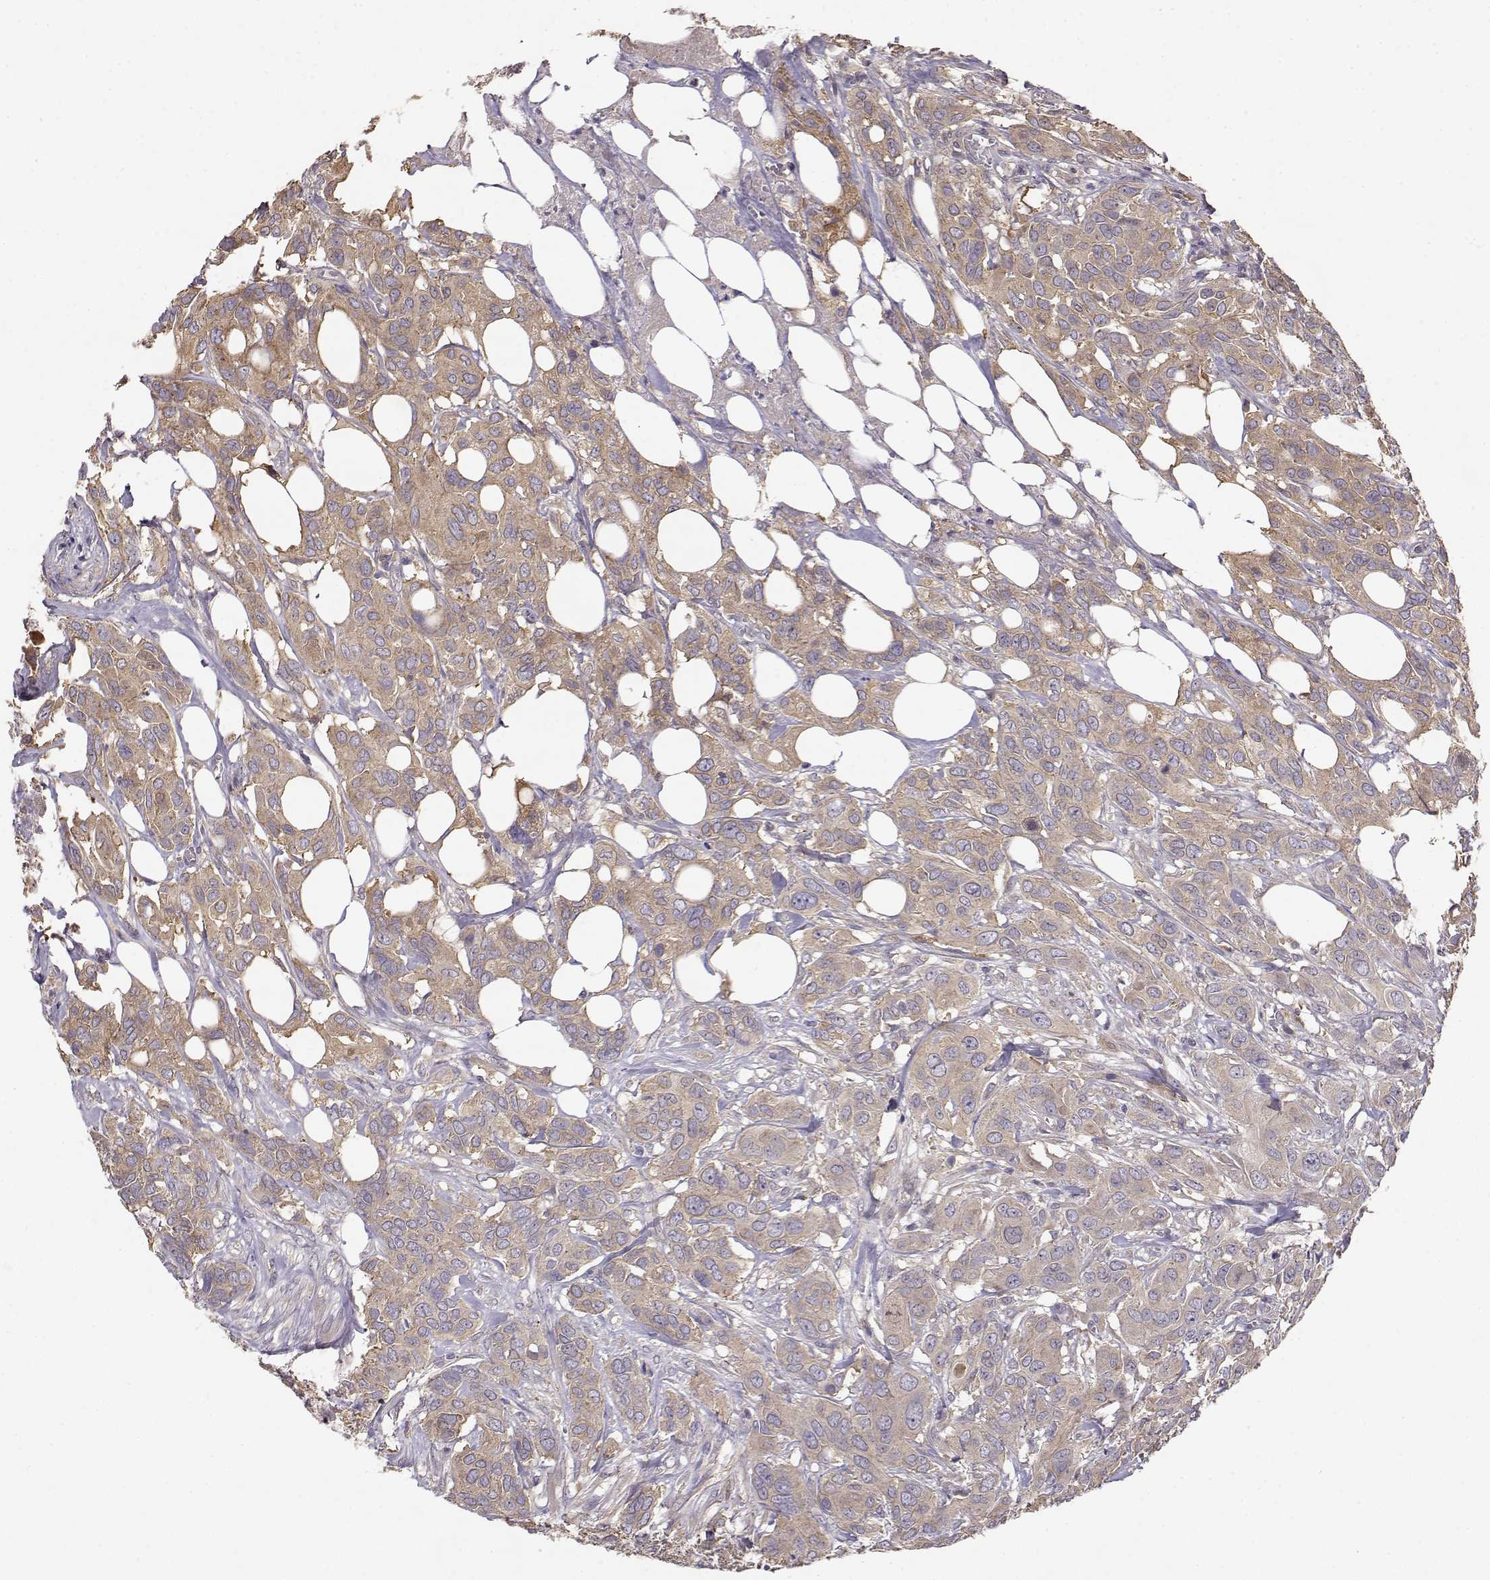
{"staining": {"intensity": "weak", "quantity": ">75%", "location": "cytoplasmic/membranous"}, "tissue": "urothelial cancer", "cell_type": "Tumor cells", "image_type": "cancer", "snomed": [{"axis": "morphology", "description": "Urothelial carcinoma, NOS"}, {"axis": "morphology", "description": "Urothelial carcinoma, High grade"}, {"axis": "topography", "description": "Urinary bladder"}], "caption": "Tumor cells display low levels of weak cytoplasmic/membranous staining in about >75% of cells in human urothelial carcinoma (high-grade).", "gene": "CRIM1", "patient": {"sex": "male", "age": 63}}